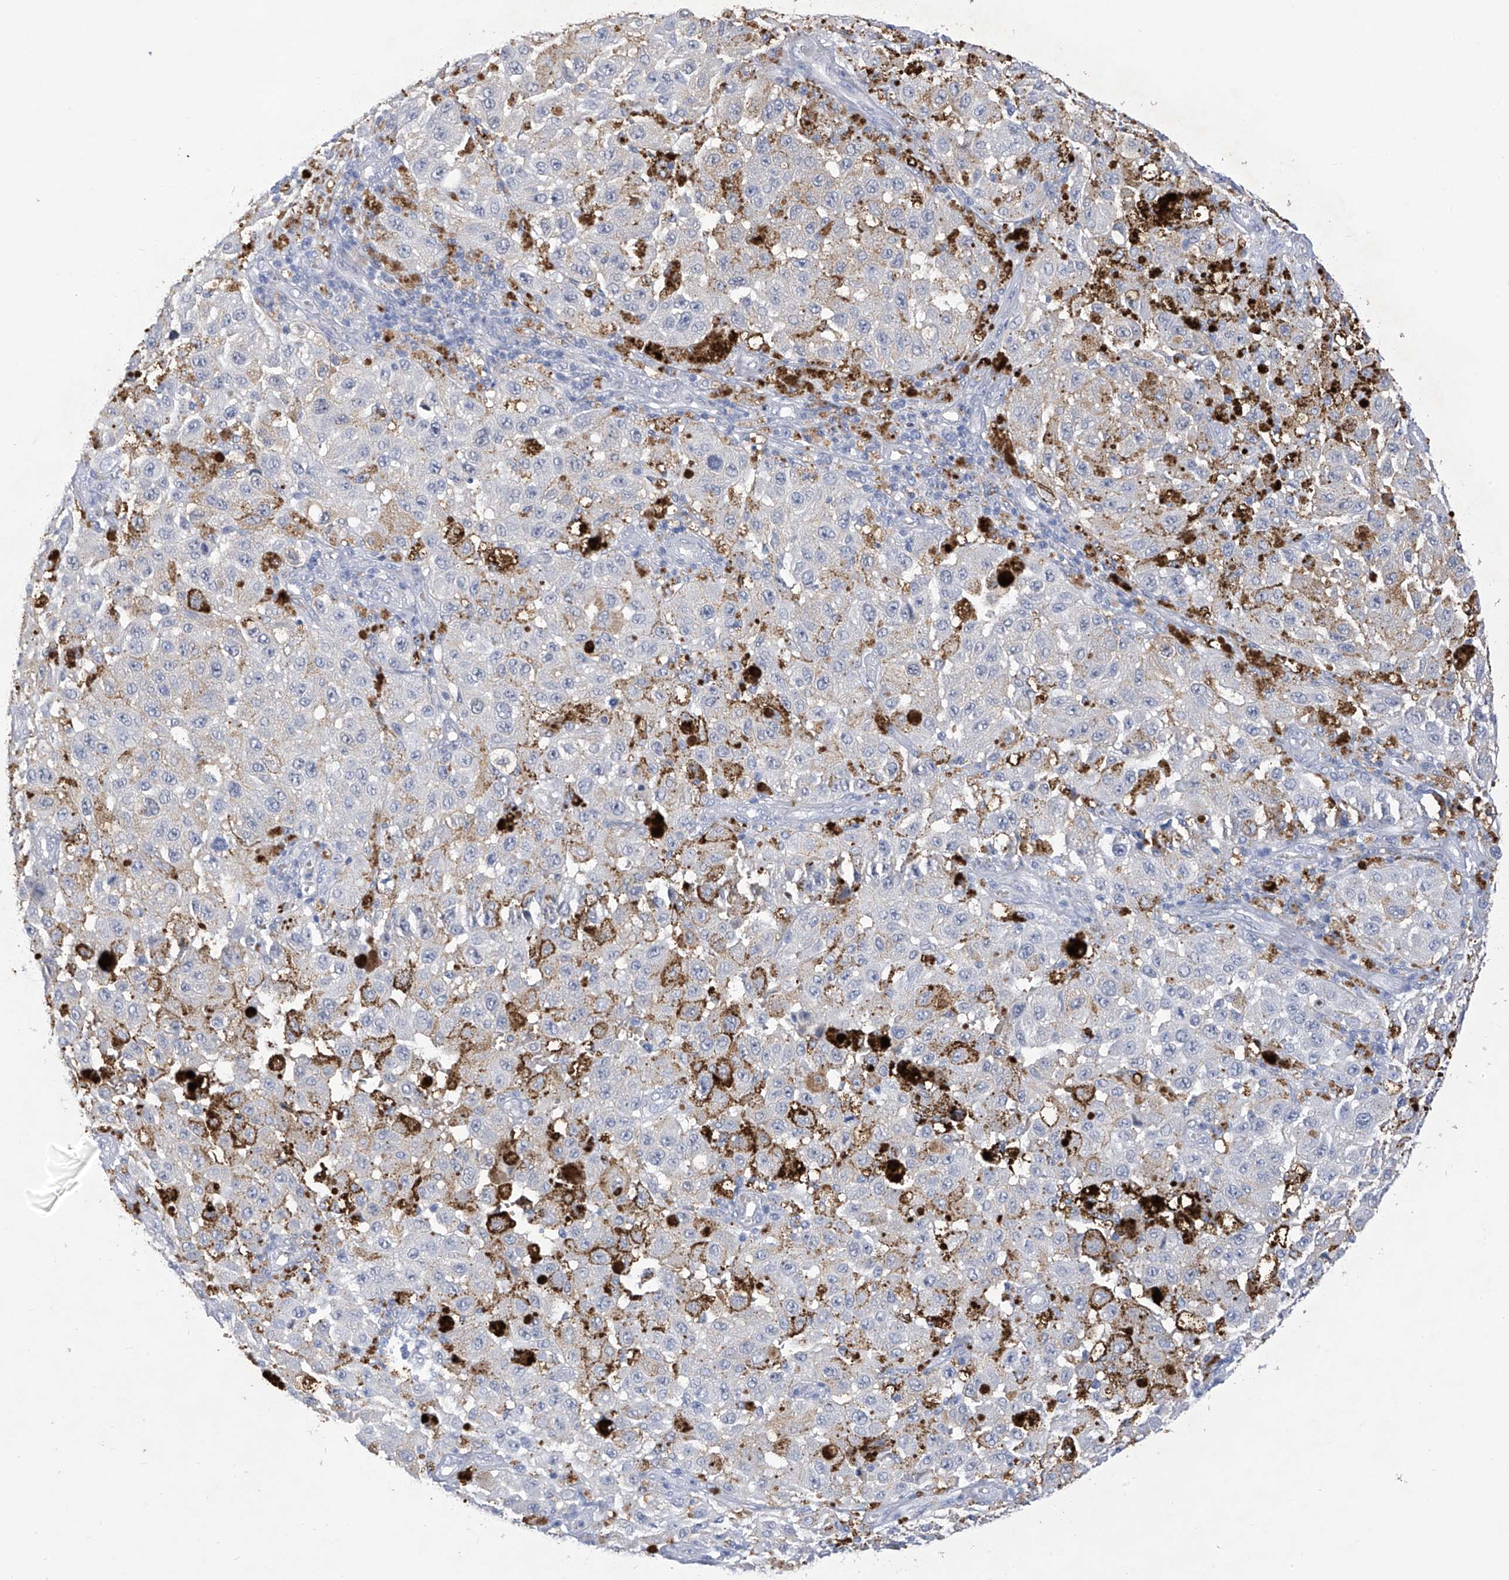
{"staining": {"intensity": "negative", "quantity": "none", "location": "none"}, "tissue": "melanoma", "cell_type": "Tumor cells", "image_type": "cancer", "snomed": [{"axis": "morphology", "description": "Malignant melanoma, NOS"}, {"axis": "topography", "description": "Skin"}], "caption": "Immunohistochemical staining of human melanoma reveals no significant expression in tumor cells.", "gene": "SLCO4A1", "patient": {"sex": "female", "age": 64}}